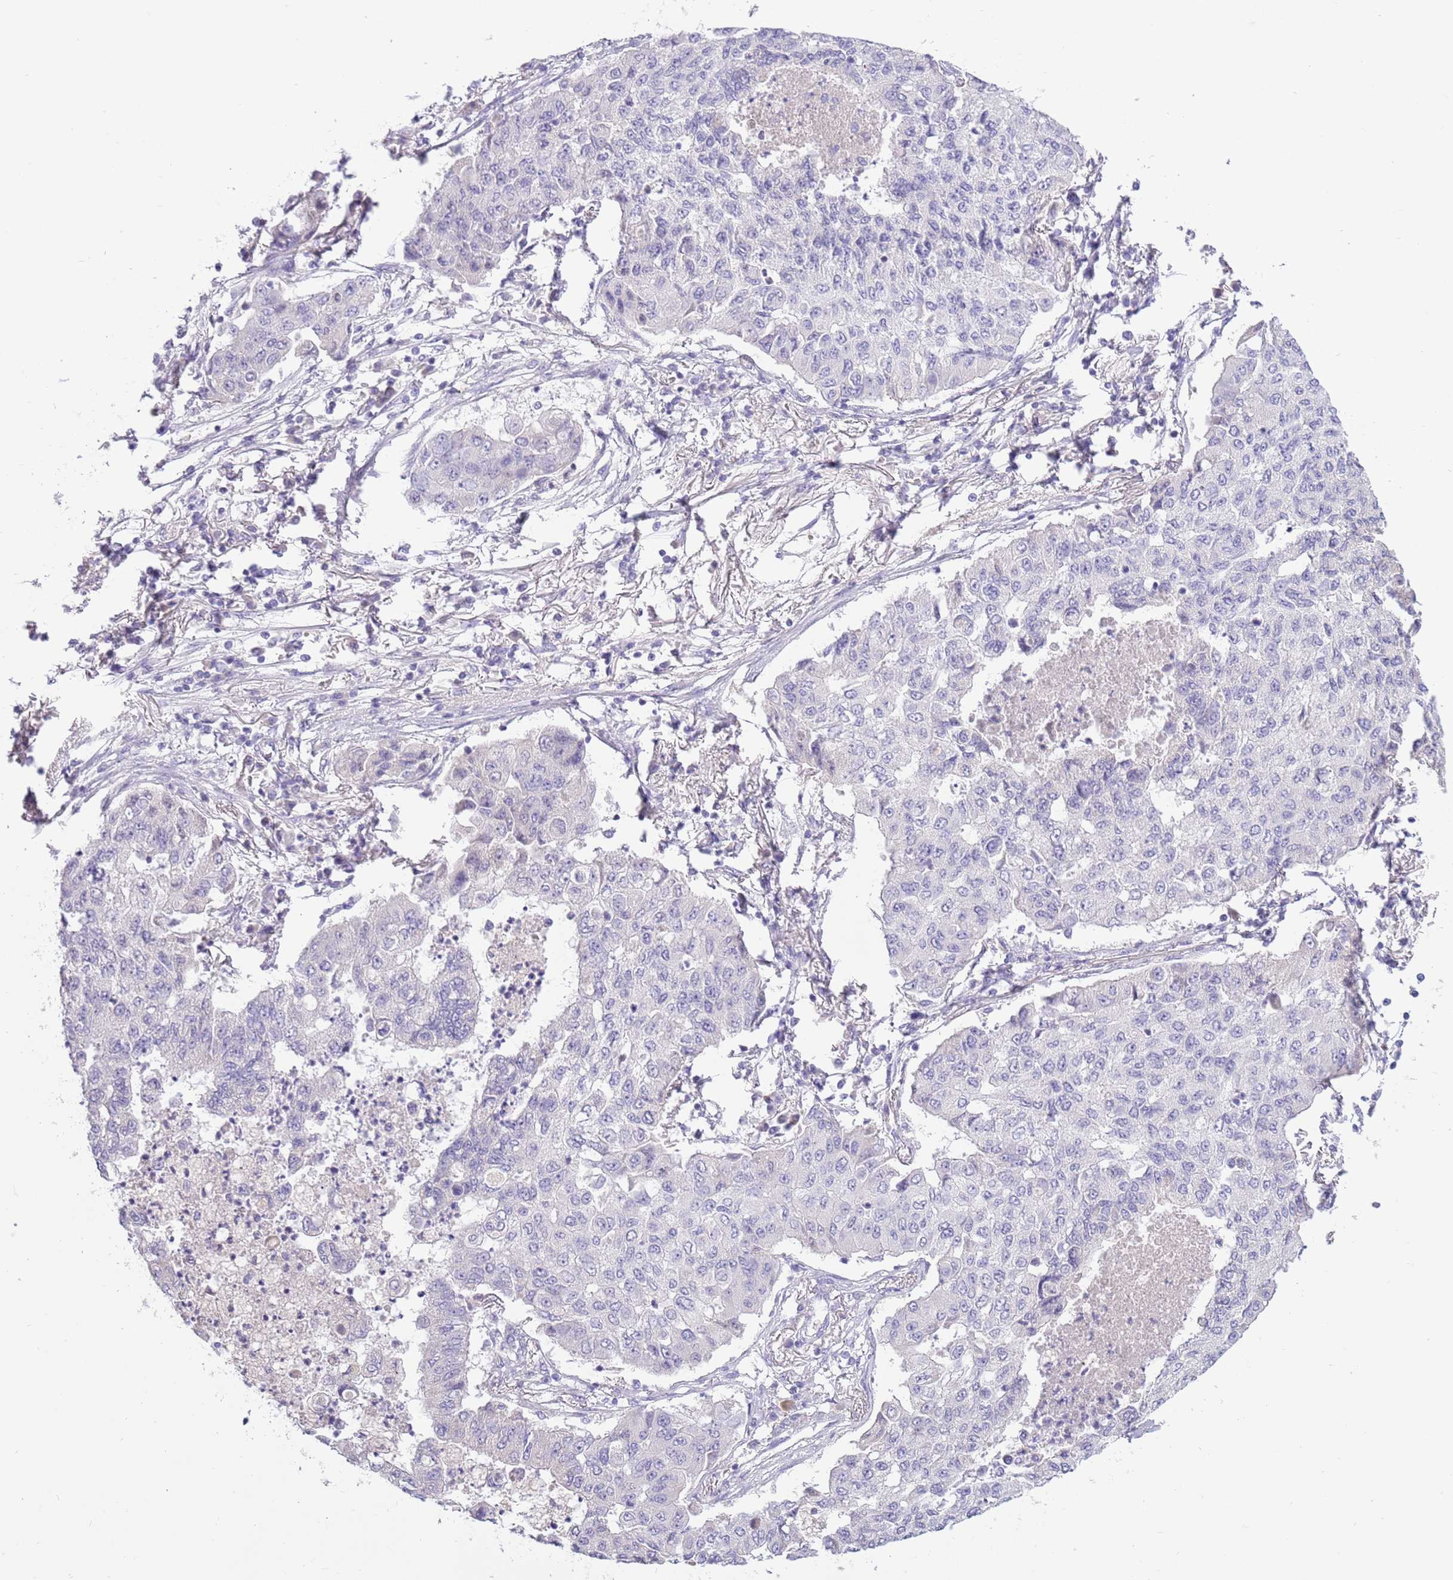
{"staining": {"intensity": "negative", "quantity": "none", "location": "none"}, "tissue": "lung cancer", "cell_type": "Tumor cells", "image_type": "cancer", "snomed": [{"axis": "morphology", "description": "Squamous cell carcinoma, NOS"}, {"axis": "topography", "description": "Lung"}], "caption": "Protein analysis of lung squamous cell carcinoma shows no significant expression in tumor cells.", "gene": "TOX2", "patient": {"sex": "male", "age": 74}}